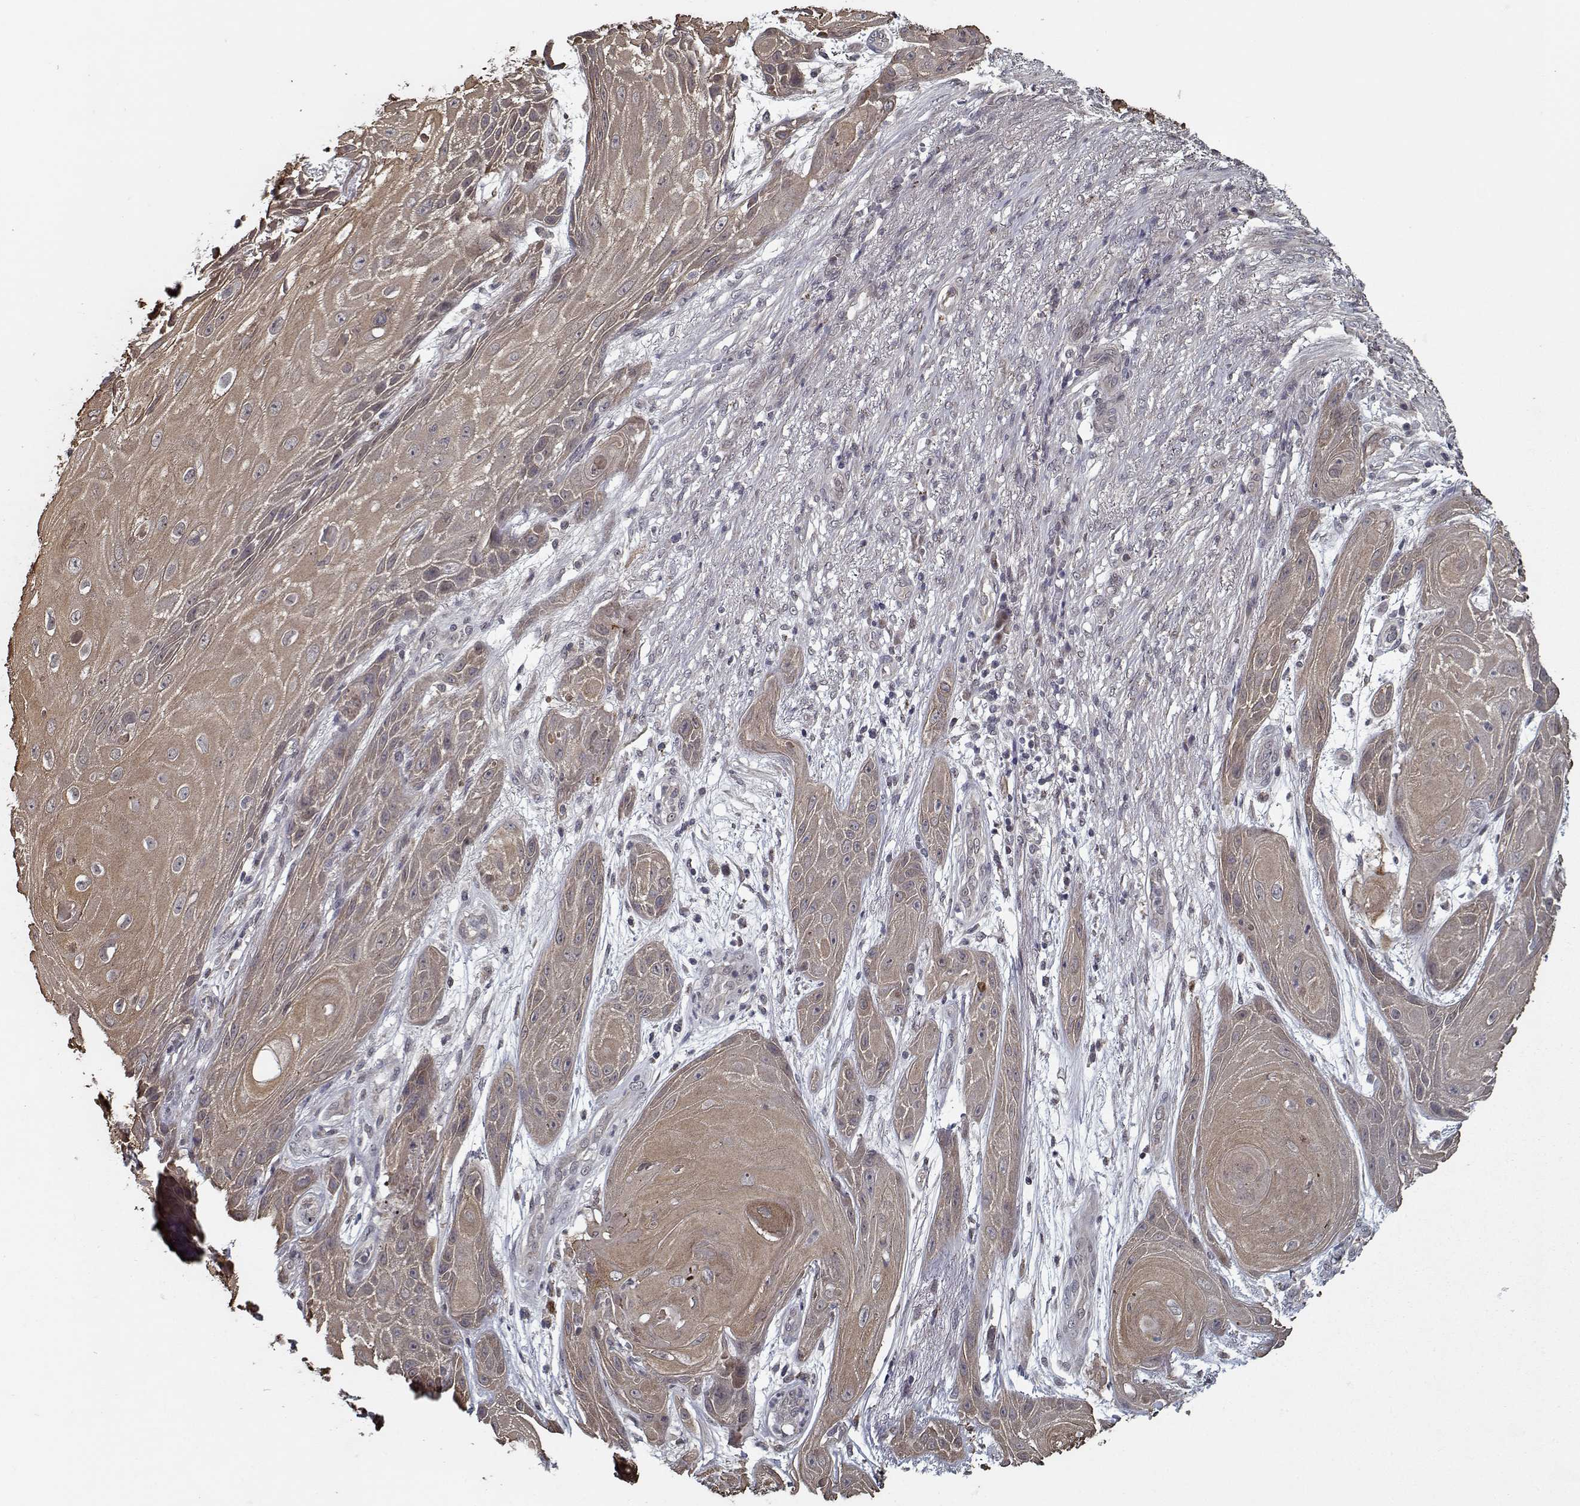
{"staining": {"intensity": "weak", "quantity": ">75%", "location": "cytoplasmic/membranous"}, "tissue": "skin cancer", "cell_type": "Tumor cells", "image_type": "cancer", "snomed": [{"axis": "morphology", "description": "Squamous cell carcinoma, NOS"}, {"axis": "topography", "description": "Skin"}], "caption": "Immunohistochemistry photomicrograph of neoplastic tissue: human skin squamous cell carcinoma stained using immunohistochemistry shows low levels of weak protein expression localized specifically in the cytoplasmic/membranous of tumor cells, appearing as a cytoplasmic/membranous brown color.", "gene": "NLK", "patient": {"sex": "male", "age": 62}}